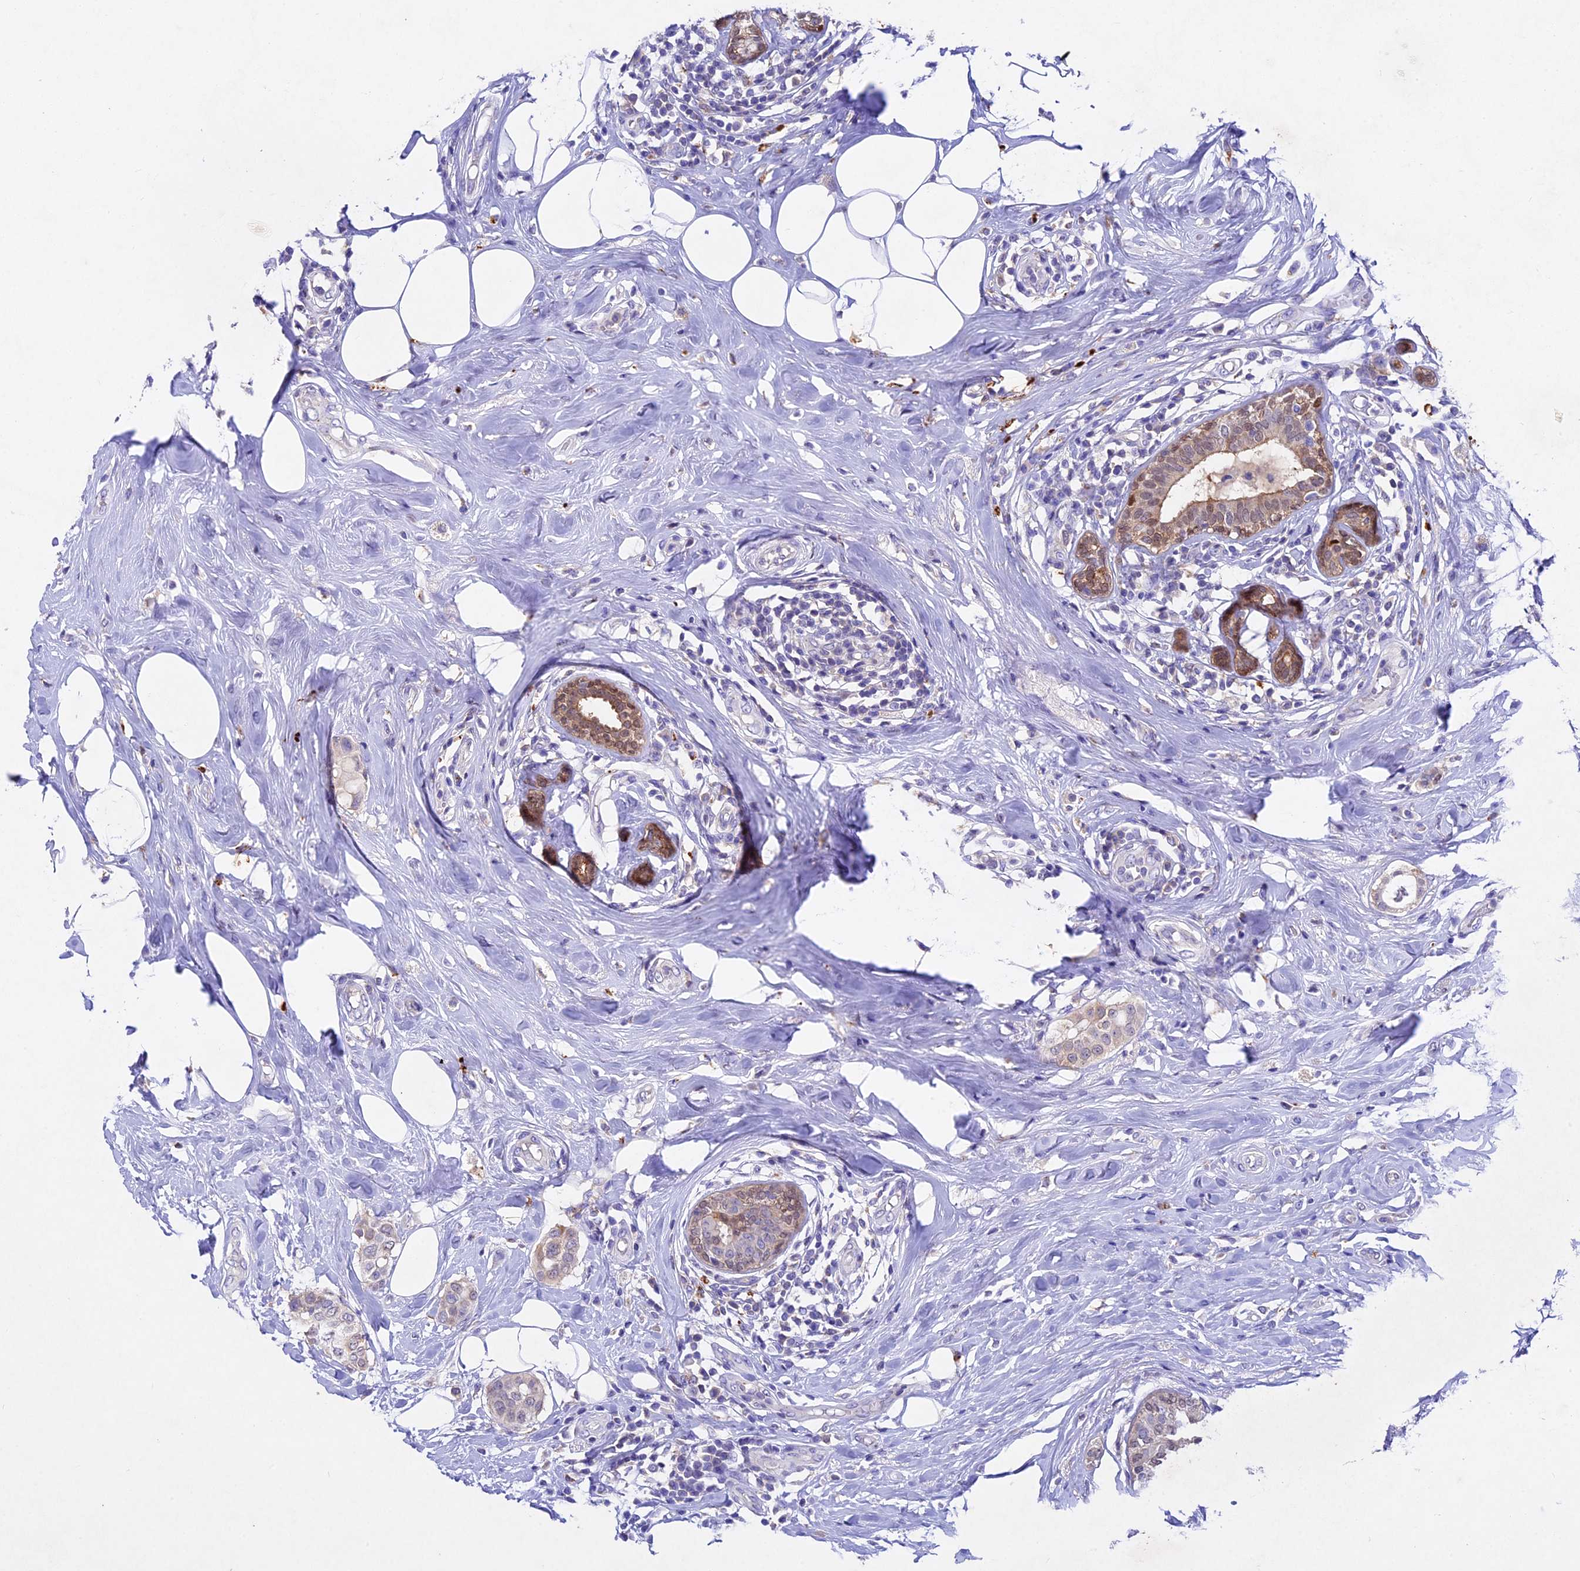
{"staining": {"intensity": "negative", "quantity": "none", "location": "none"}, "tissue": "breast cancer", "cell_type": "Tumor cells", "image_type": "cancer", "snomed": [{"axis": "morphology", "description": "Lobular carcinoma"}, {"axis": "topography", "description": "Breast"}], "caption": "Immunohistochemistry histopathology image of neoplastic tissue: human lobular carcinoma (breast) stained with DAB (3,3'-diaminobenzidine) shows no significant protein expression in tumor cells.", "gene": "TGDS", "patient": {"sex": "female", "age": 51}}